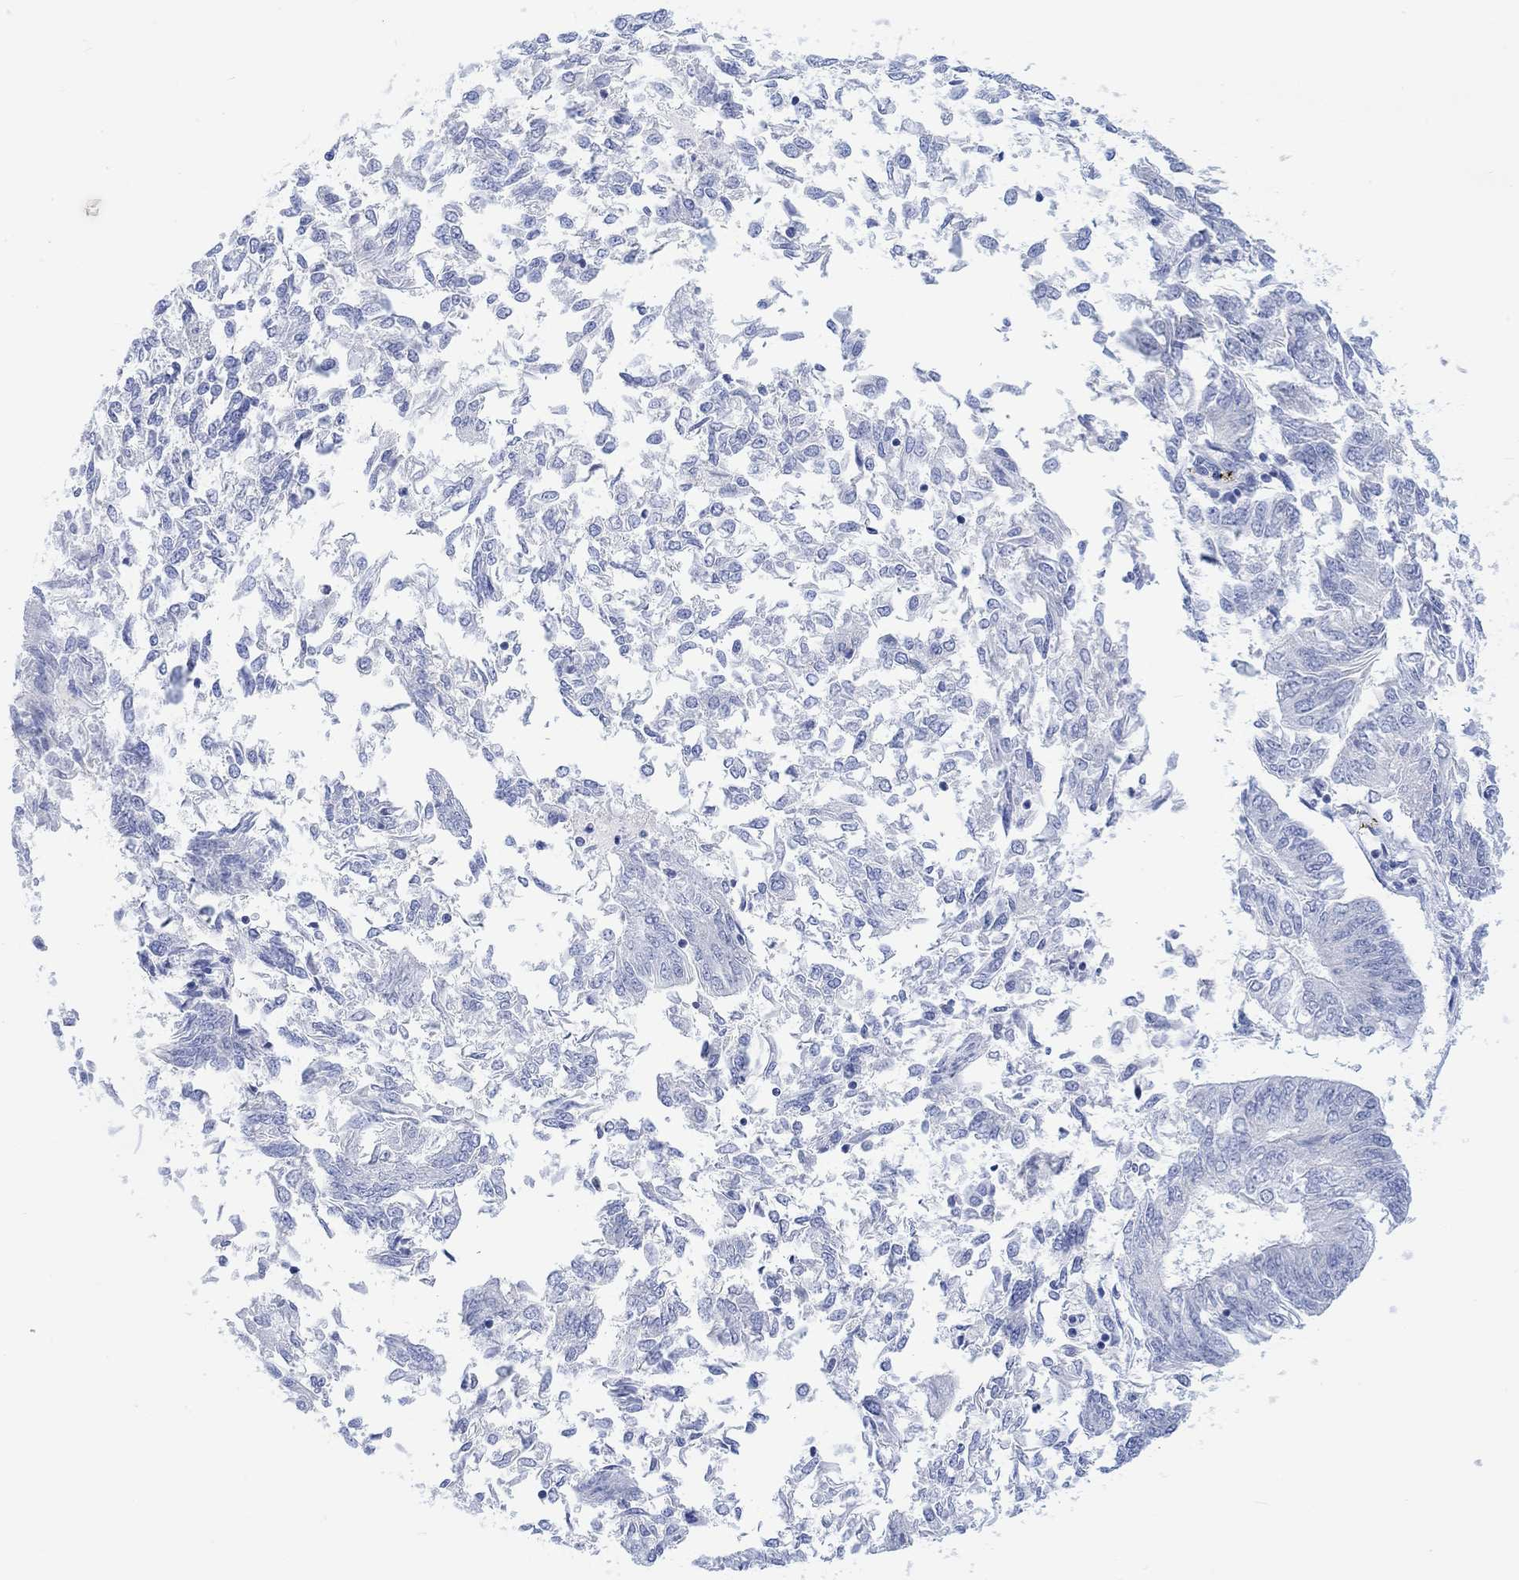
{"staining": {"intensity": "negative", "quantity": "none", "location": "none"}, "tissue": "endometrial cancer", "cell_type": "Tumor cells", "image_type": "cancer", "snomed": [{"axis": "morphology", "description": "Adenocarcinoma, NOS"}, {"axis": "topography", "description": "Endometrium"}], "caption": "Protein analysis of endometrial cancer (adenocarcinoma) shows no significant expression in tumor cells.", "gene": "CALCA", "patient": {"sex": "female", "age": 58}}